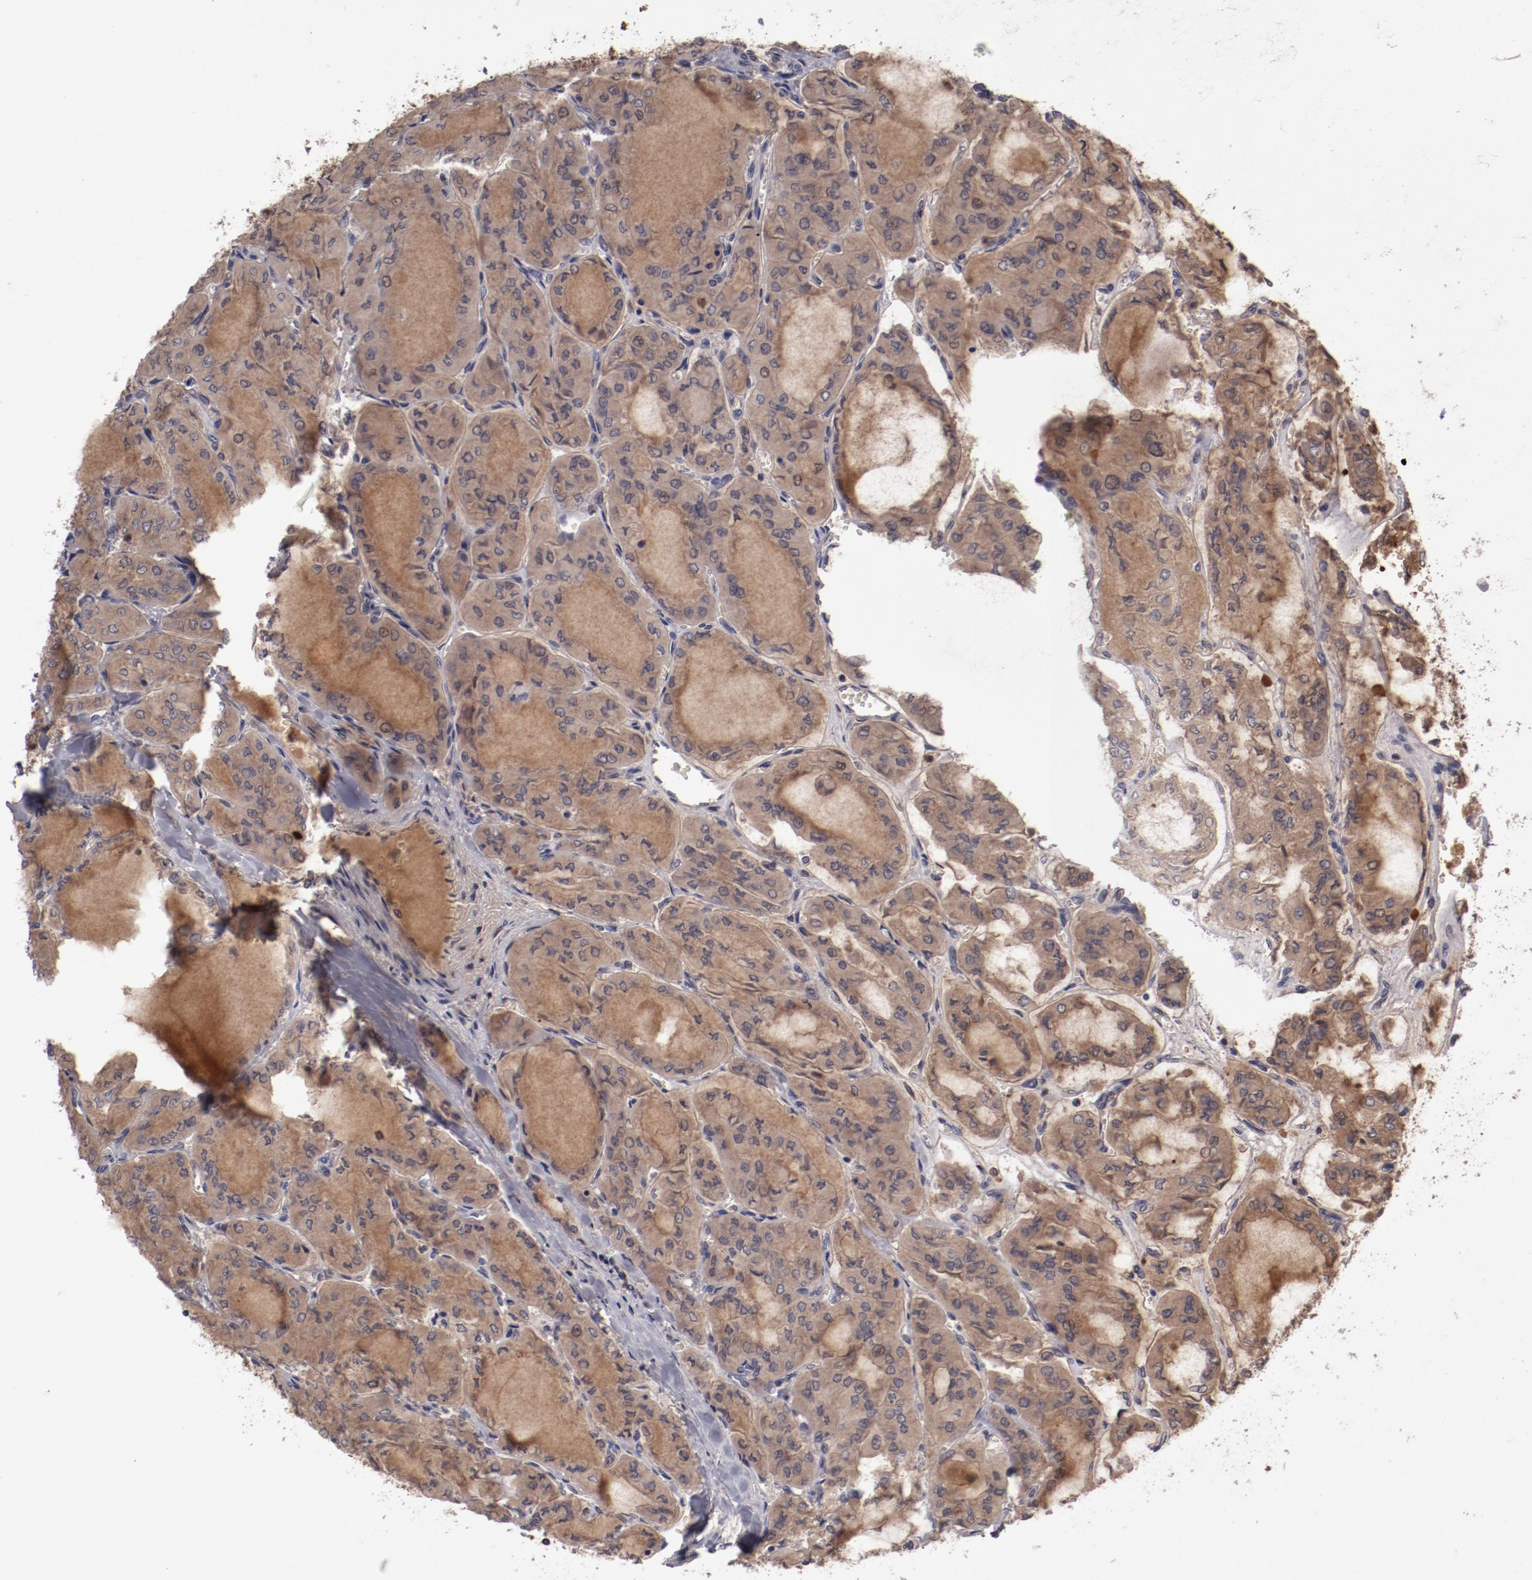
{"staining": {"intensity": "moderate", "quantity": ">75%", "location": "cytoplasmic/membranous"}, "tissue": "thyroid cancer", "cell_type": "Tumor cells", "image_type": "cancer", "snomed": [{"axis": "morphology", "description": "Papillary adenocarcinoma, NOS"}, {"axis": "topography", "description": "Thyroid gland"}], "caption": "Immunohistochemistry (IHC) micrograph of neoplastic tissue: human thyroid papillary adenocarcinoma stained using IHC demonstrates medium levels of moderate protein expression localized specifically in the cytoplasmic/membranous of tumor cells, appearing as a cytoplasmic/membranous brown color.", "gene": "CP", "patient": {"sex": "male", "age": 20}}